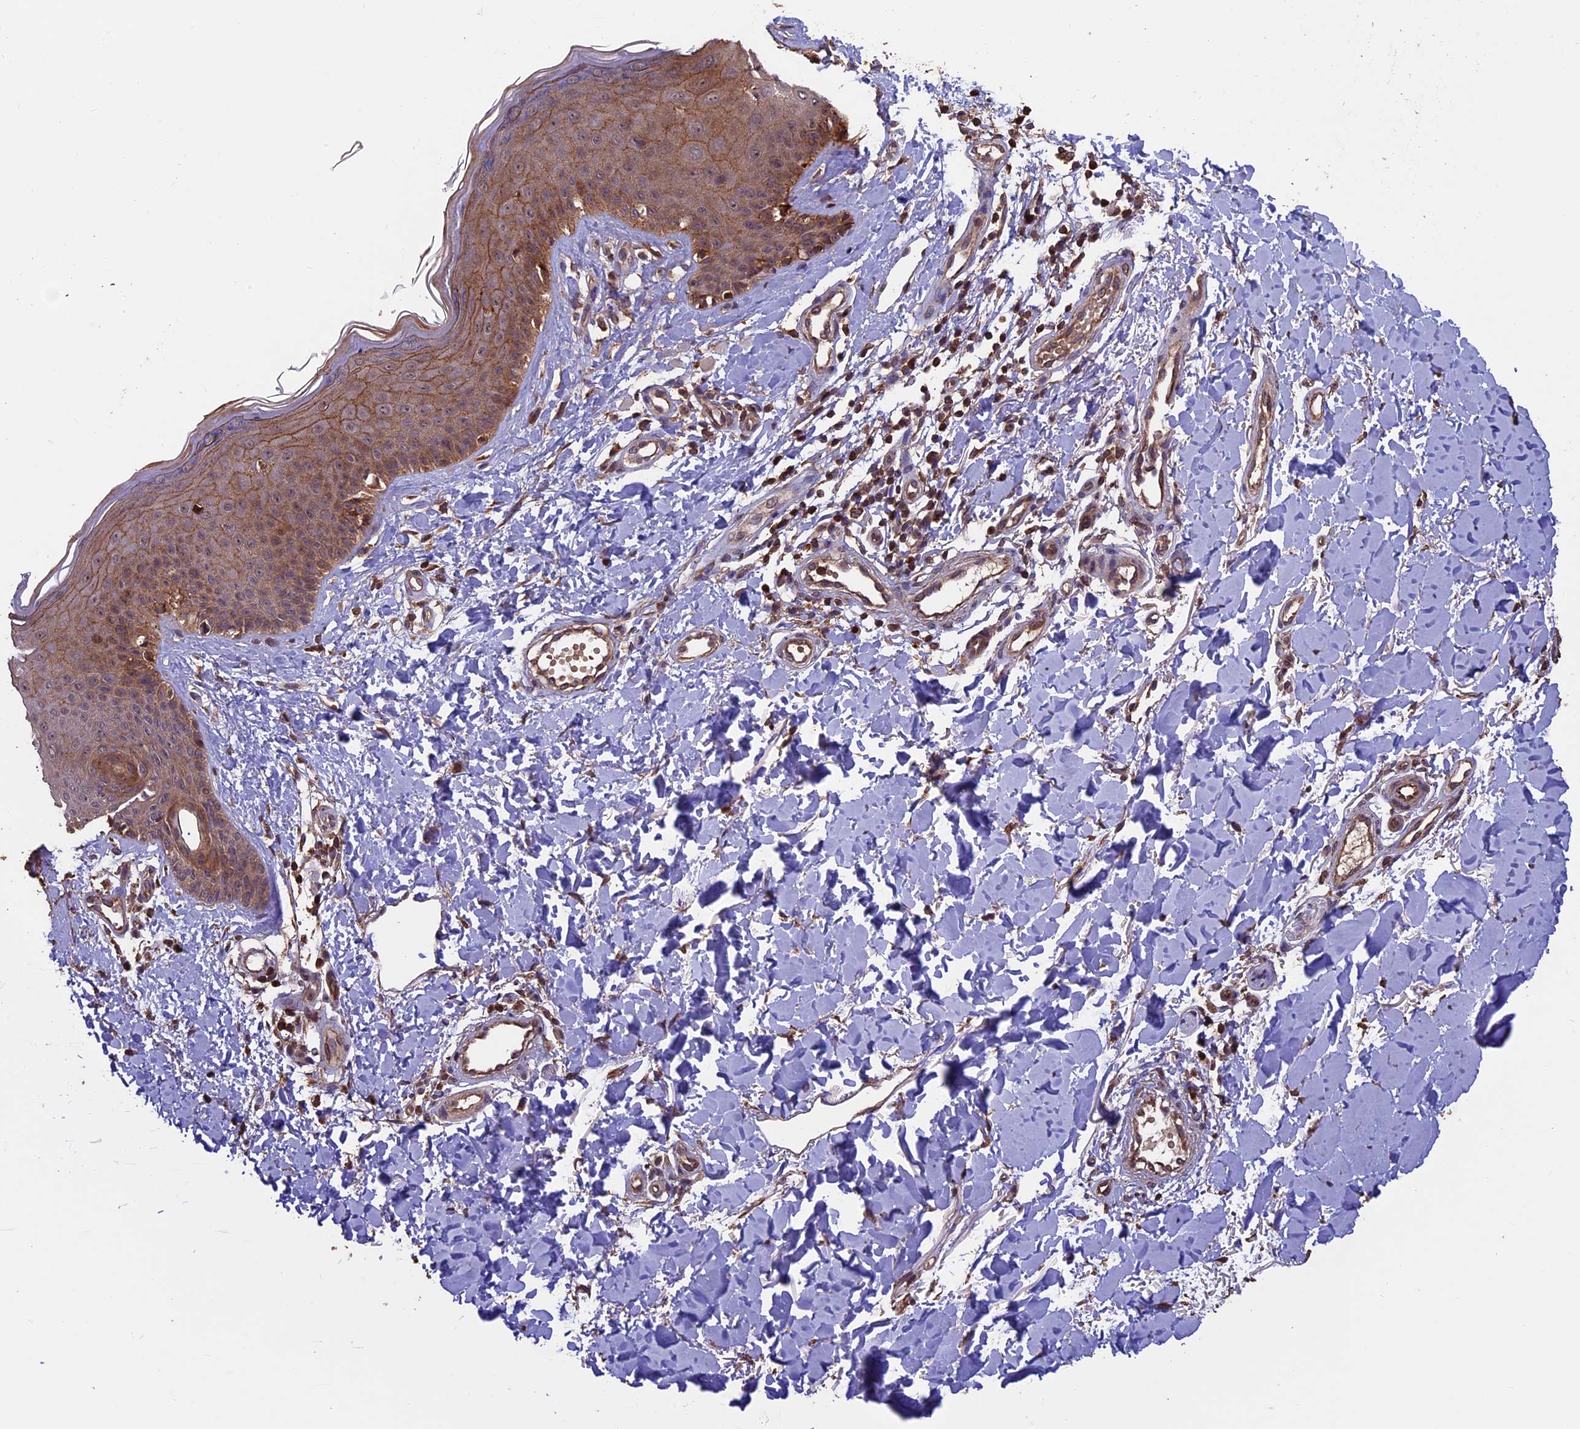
{"staining": {"intensity": "moderate", "quantity": ">75%", "location": "cytoplasmic/membranous"}, "tissue": "skin", "cell_type": "Fibroblasts", "image_type": "normal", "snomed": [{"axis": "morphology", "description": "Normal tissue, NOS"}, {"axis": "topography", "description": "Skin"}], "caption": "High-magnification brightfield microscopy of unremarkable skin stained with DAB (3,3'-diaminobenzidine) (brown) and counterstained with hematoxylin (blue). fibroblasts exhibit moderate cytoplasmic/membranous positivity is appreciated in about>75% of cells. (DAB (3,3'-diaminobenzidine) = brown stain, brightfield microscopy at high magnification).", "gene": "PKD2L2", "patient": {"sex": "male", "age": 52}}